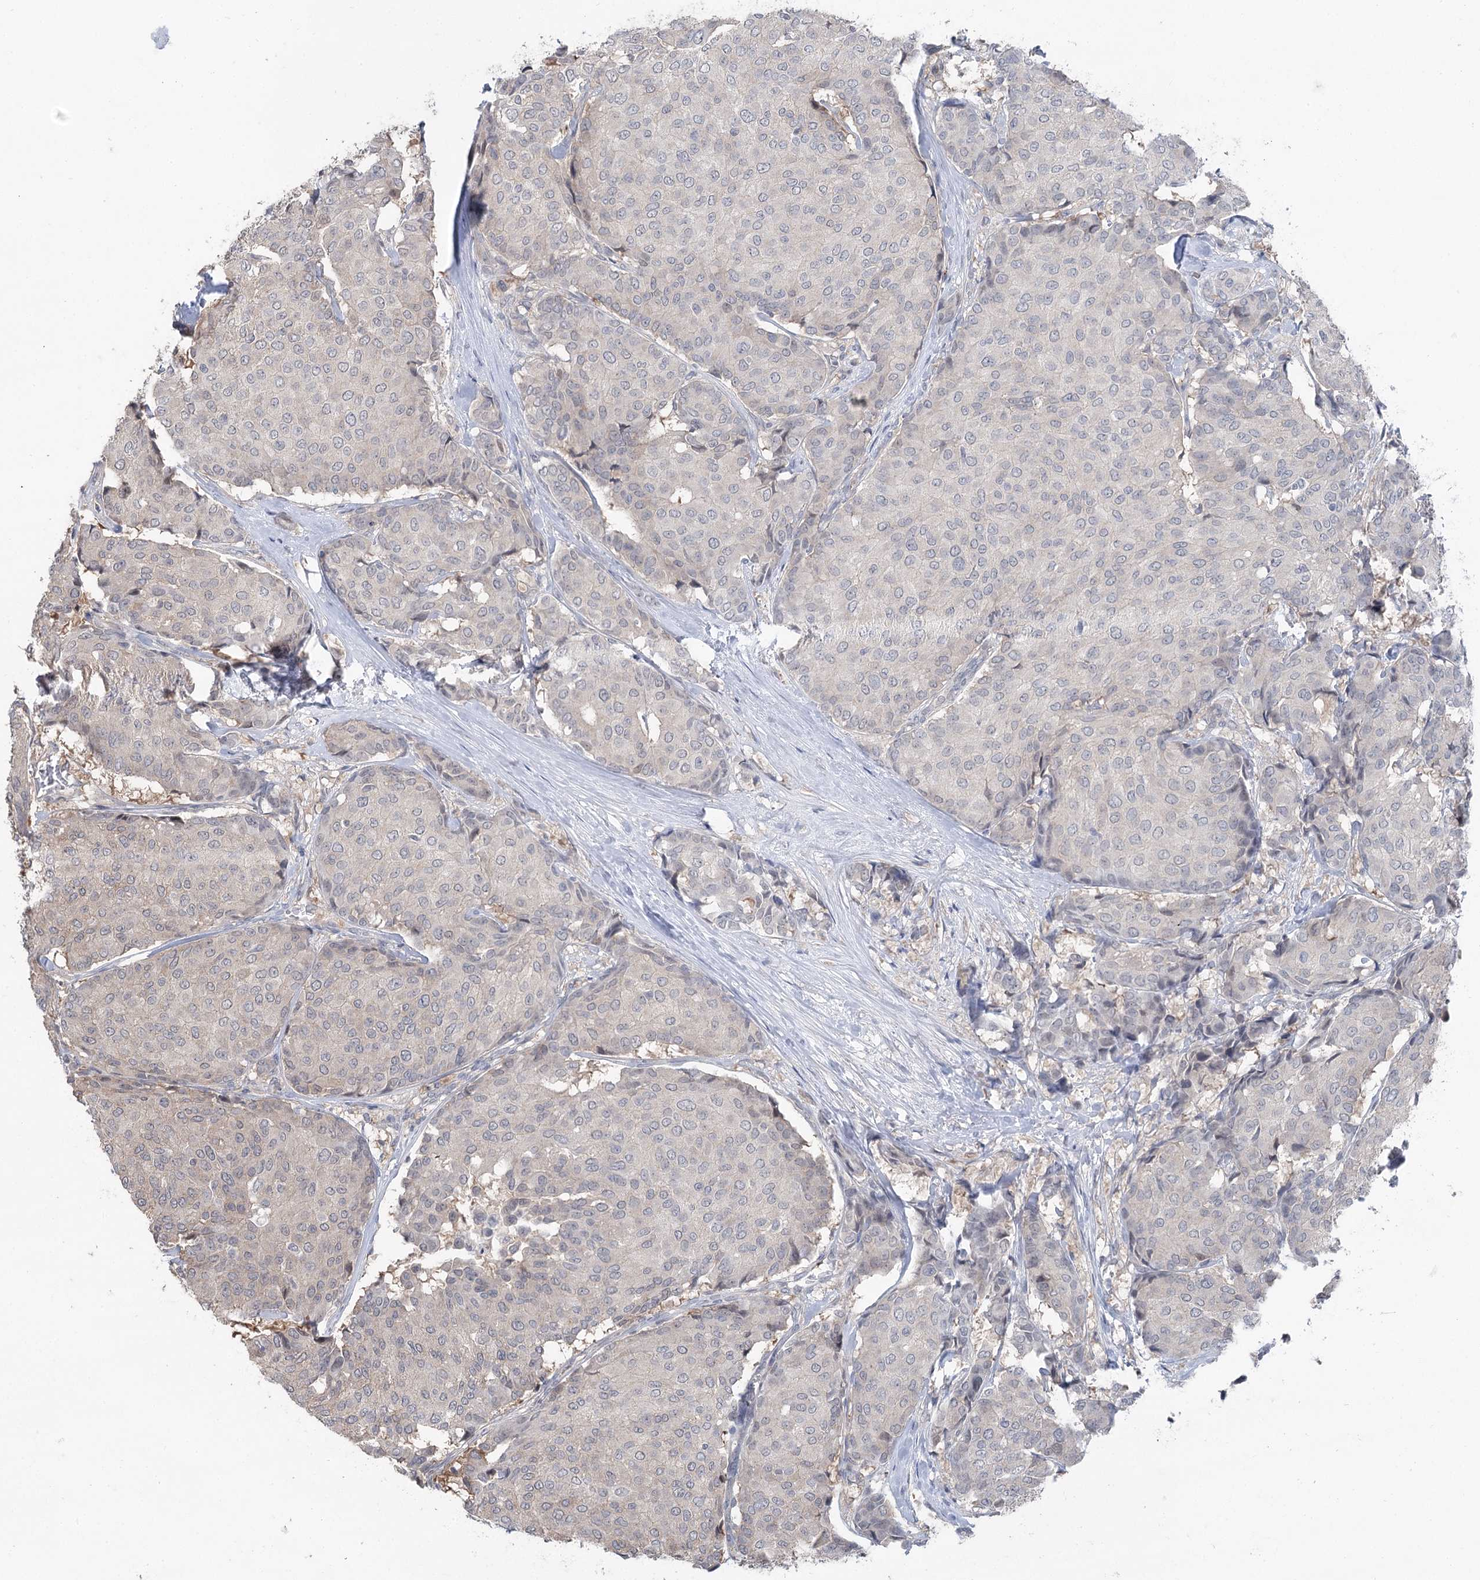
{"staining": {"intensity": "negative", "quantity": "none", "location": "none"}, "tissue": "breast cancer", "cell_type": "Tumor cells", "image_type": "cancer", "snomed": [{"axis": "morphology", "description": "Duct carcinoma"}, {"axis": "topography", "description": "Breast"}], "caption": "High magnification brightfield microscopy of invasive ductal carcinoma (breast) stained with DAB (3,3'-diaminobenzidine) (brown) and counterstained with hematoxylin (blue): tumor cells show no significant expression.", "gene": "CCSER2", "patient": {"sex": "female", "age": 75}}